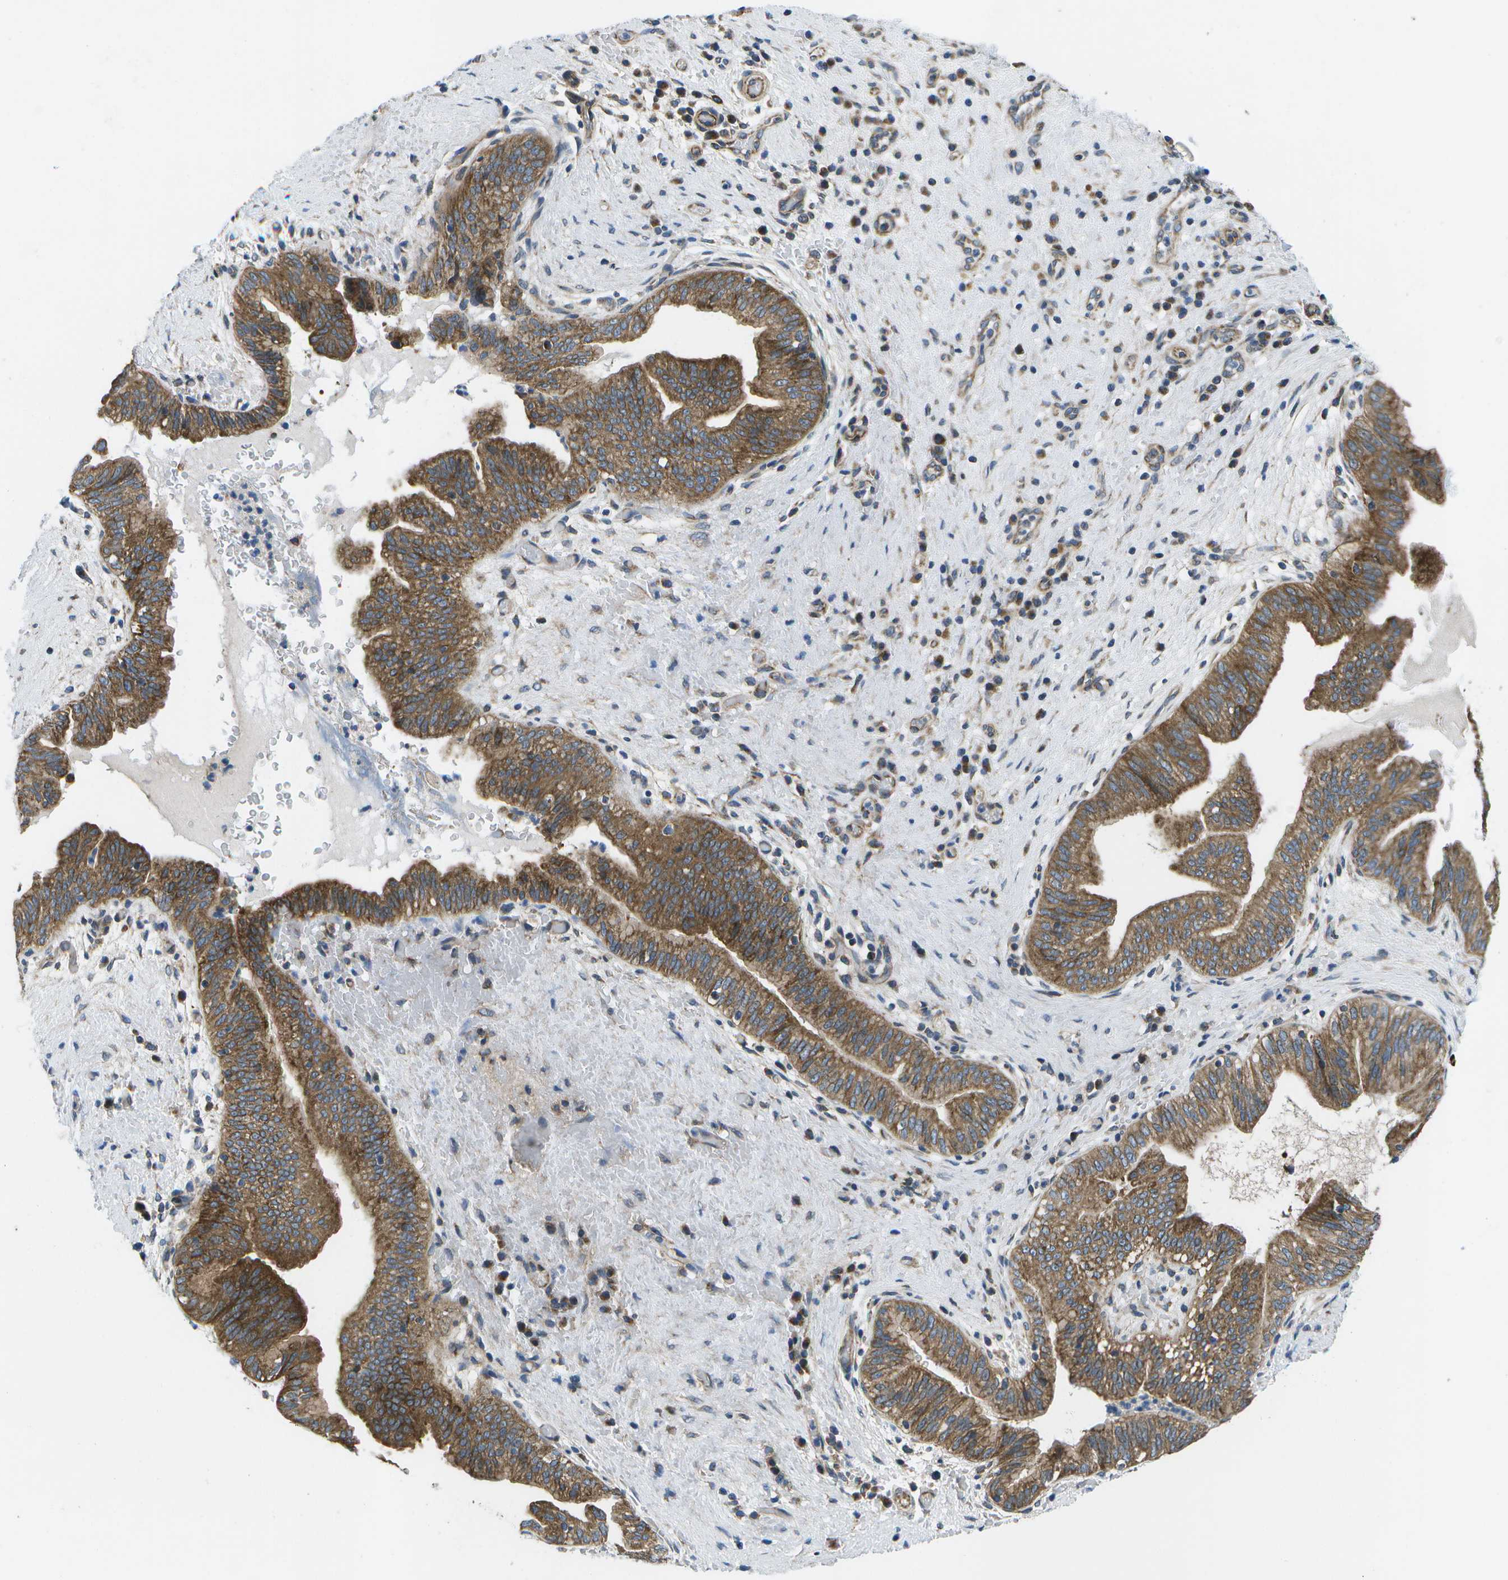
{"staining": {"intensity": "moderate", "quantity": ">75%", "location": "cytoplasmic/membranous"}, "tissue": "liver cancer", "cell_type": "Tumor cells", "image_type": "cancer", "snomed": [{"axis": "morphology", "description": "Cholangiocarcinoma"}, {"axis": "topography", "description": "Liver"}], "caption": "This photomicrograph reveals IHC staining of liver cancer, with medium moderate cytoplasmic/membranous expression in about >75% of tumor cells.", "gene": "MVK", "patient": {"sex": "female", "age": 38}}